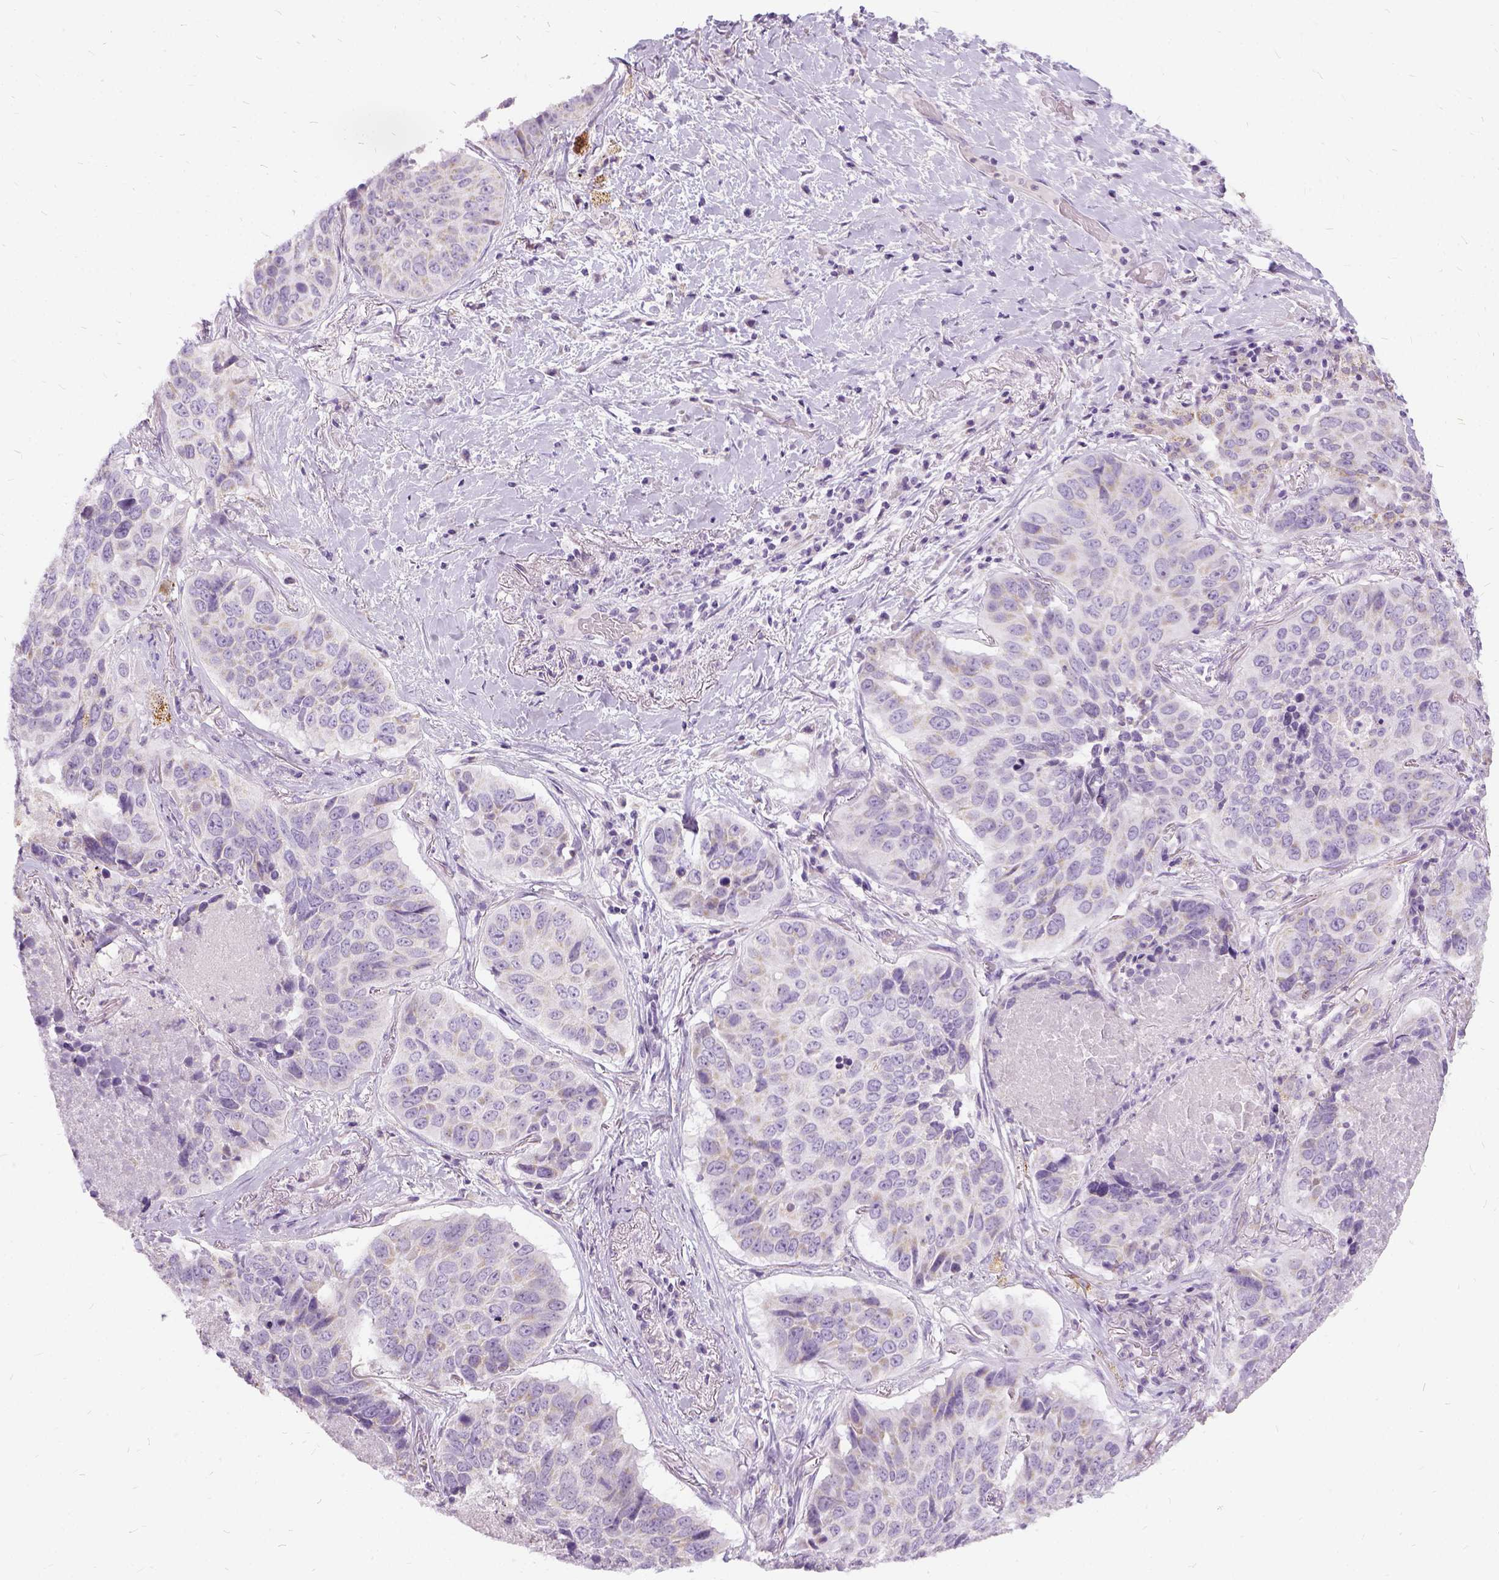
{"staining": {"intensity": "negative", "quantity": "none", "location": "none"}, "tissue": "lung cancer", "cell_type": "Tumor cells", "image_type": "cancer", "snomed": [{"axis": "morphology", "description": "Normal tissue, NOS"}, {"axis": "morphology", "description": "Squamous cell carcinoma, NOS"}, {"axis": "topography", "description": "Bronchus"}, {"axis": "topography", "description": "Lung"}], "caption": "IHC of lung cancer shows no positivity in tumor cells. Nuclei are stained in blue.", "gene": "FDX1", "patient": {"sex": "male", "age": 64}}